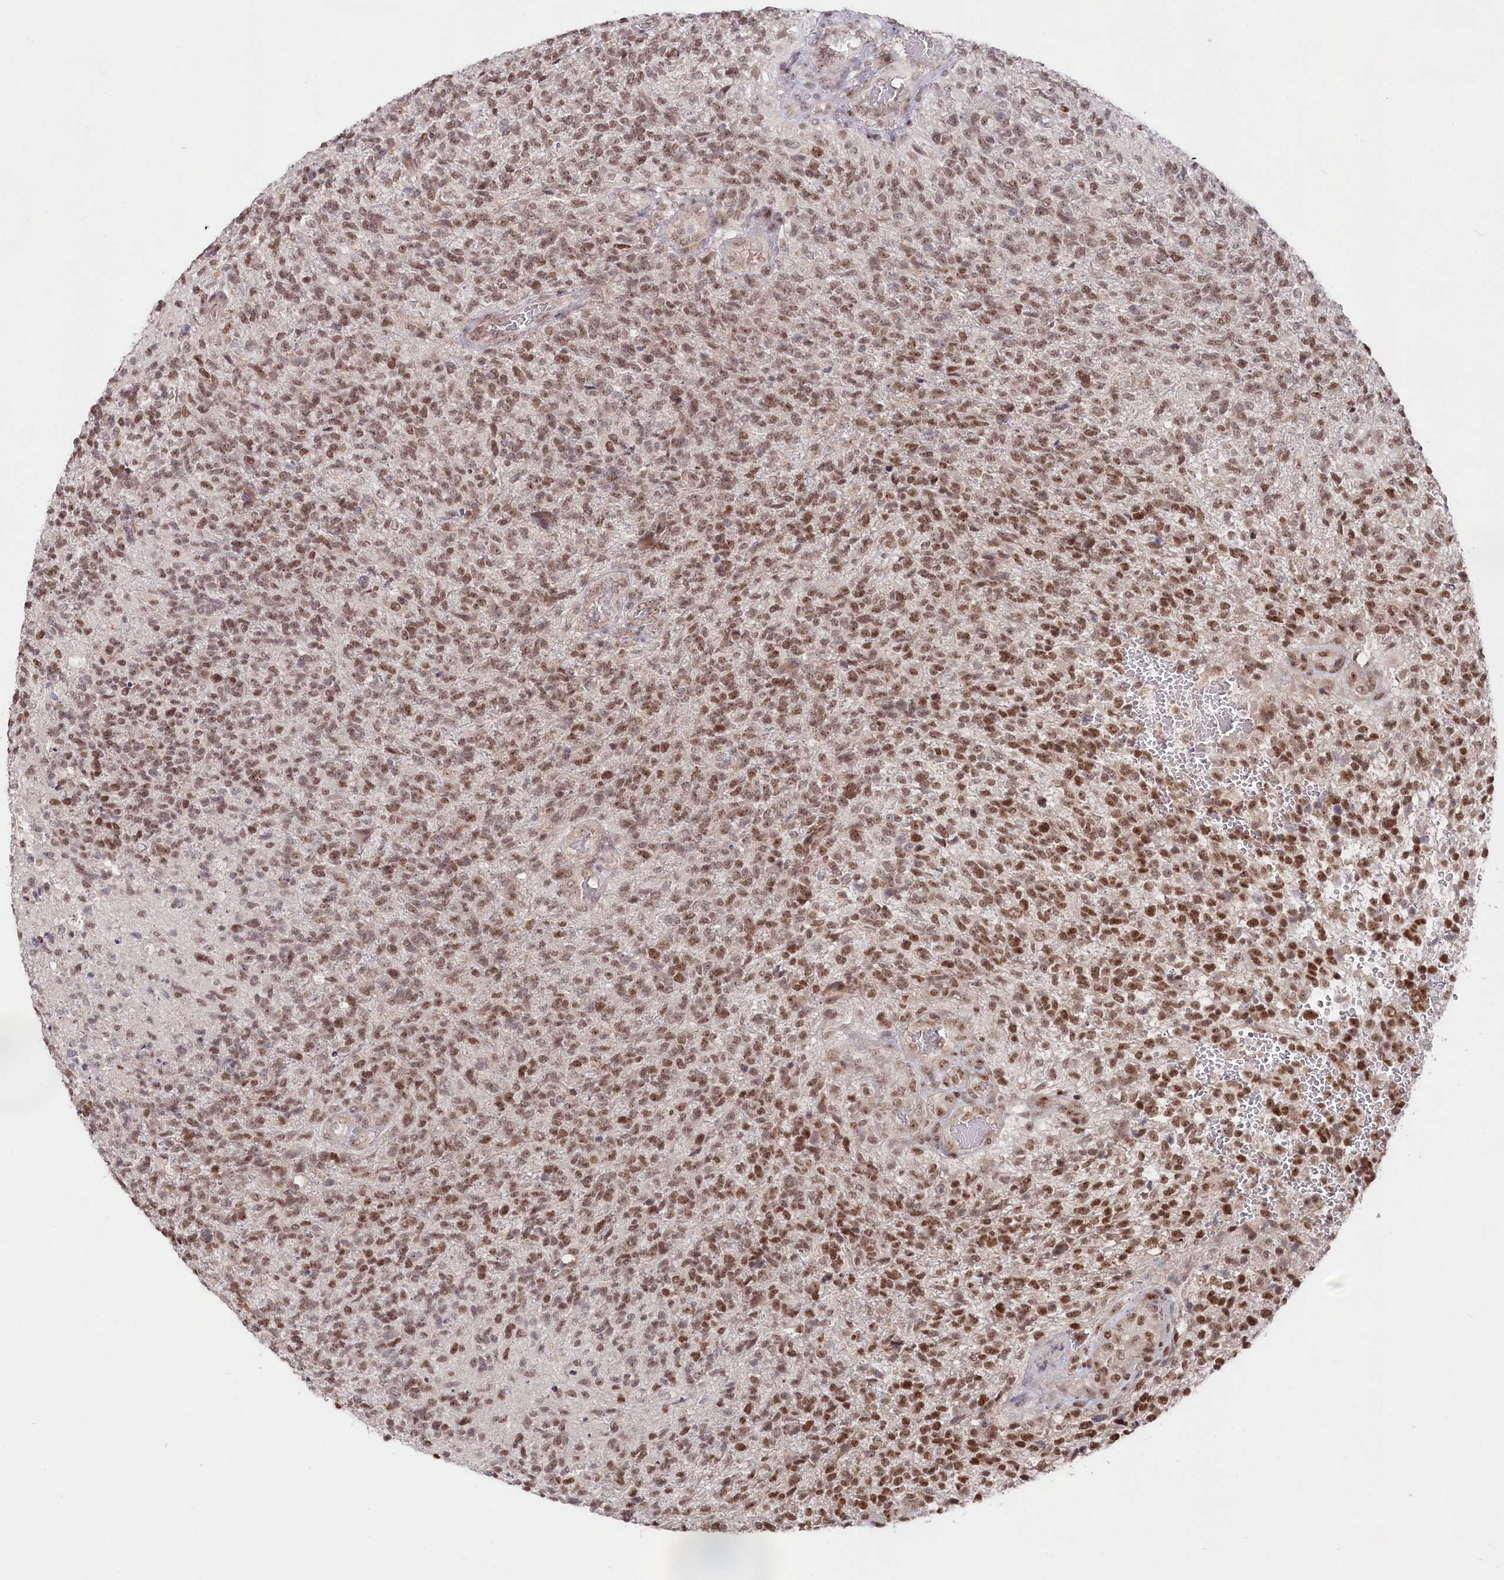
{"staining": {"intensity": "moderate", "quantity": ">75%", "location": "nuclear"}, "tissue": "glioma", "cell_type": "Tumor cells", "image_type": "cancer", "snomed": [{"axis": "morphology", "description": "Glioma, malignant, High grade"}, {"axis": "topography", "description": "Brain"}], "caption": "DAB immunohistochemical staining of human high-grade glioma (malignant) displays moderate nuclear protein expression in about >75% of tumor cells. The protein is stained brown, and the nuclei are stained in blue (DAB (3,3'-diaminobenzidine) IHC with brightfield microscopy, high magnification).", "gene": "CGGBP1", "patient": {"sex": "male", "age": 56}}